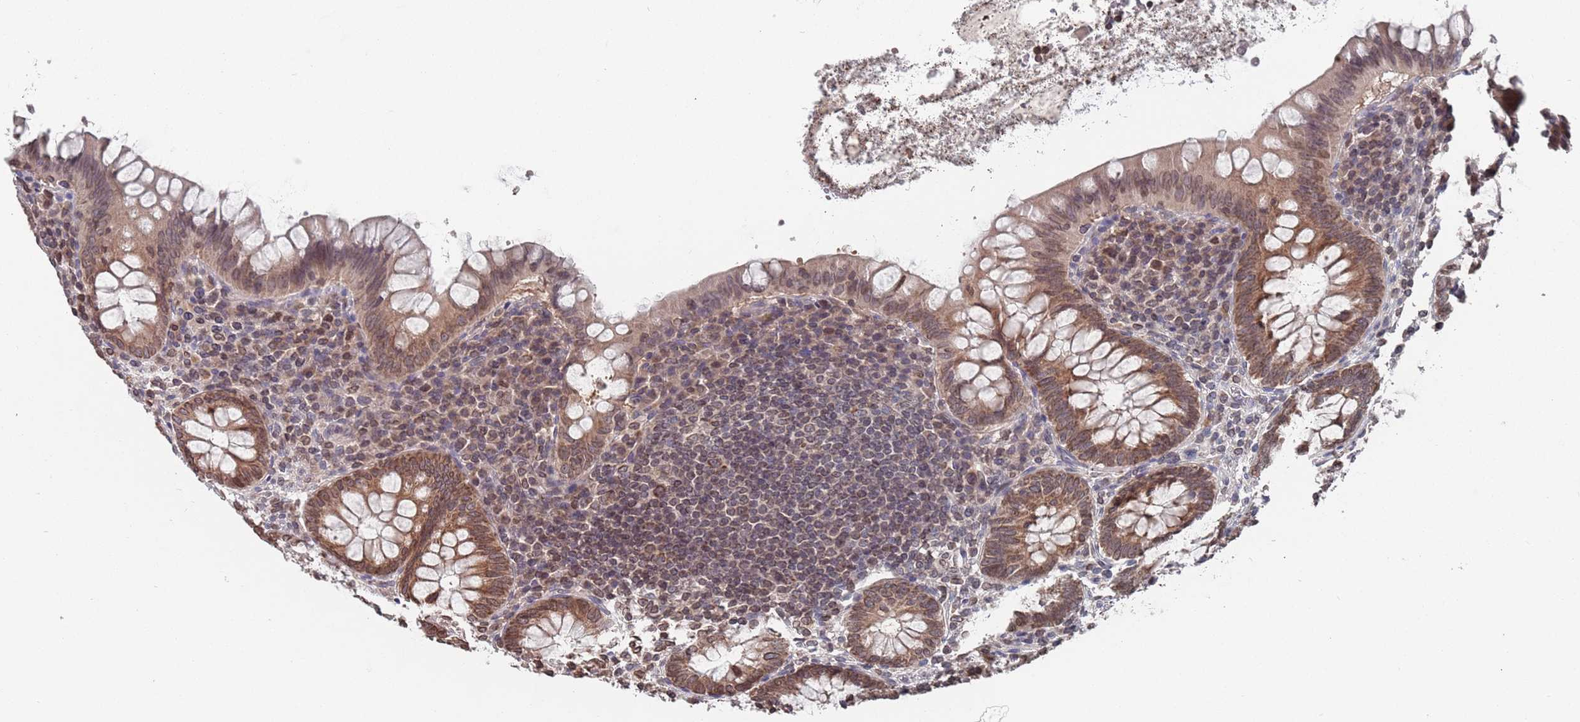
{"staining": {"intensity": "moderate", "quantity": ">75%", "location": "cytoplasmic/membranous,nuclear"}, "tissue": "appendix", "cell_type": "Glandular cells", "image_type": "normal", "snomed": [{"axis": "morphology", "description": "Normal tissue, NOS"}, {"axis": "topography", "description": "Appendix"}], "caption": "Approximately >75% of glandular cells in normal human appendix demonstrate moderate cytoplasmic/membranous,nuclear protein expression as visualized by brown immunohistochemical staining.", "gene": "SDHAF3", "patient": {"sex": "female", "age": 33}}